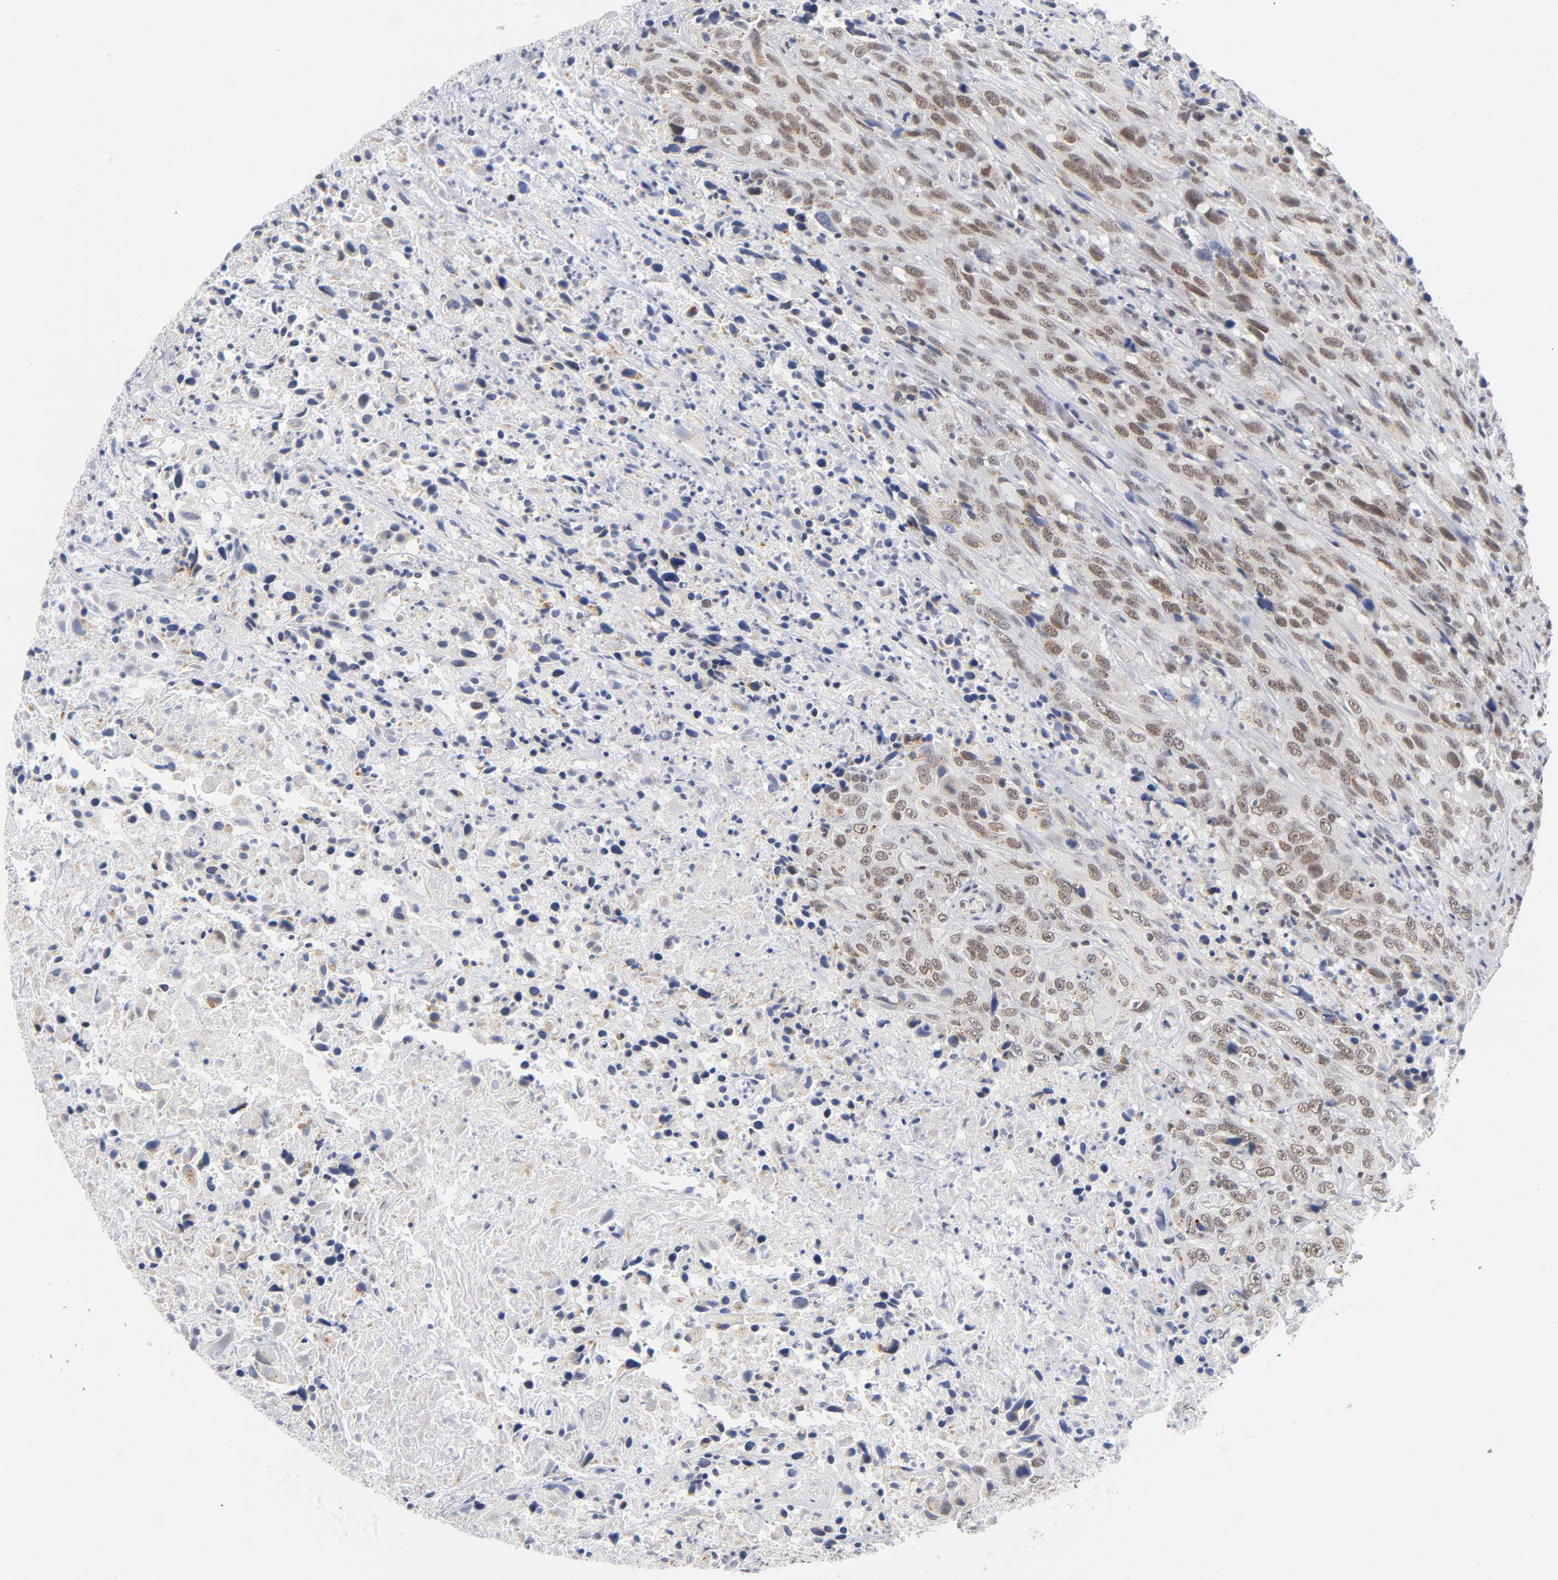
{"staining": {"intensity": "moderate", "quantity": ">75%", "location": "nuclear"}, "tissue": "urothelial cancer", "cell_type": "Tumor cells", "image_type": "cancer", "snomed": [{"axis": "morphology", "description": "Urothelial carcinoma, High grade"}, {"axis": "topography", "description": "Urinary bladder"}], "caption": "This histopathology image exhibits immunohistochemistry staining of human high-grade urothelial carcinoma, with medium moderate nuclear positivity in about >75% of tumor cells.", "gene": "BAP1", "patient": {"sex": "male", "age": 61}}